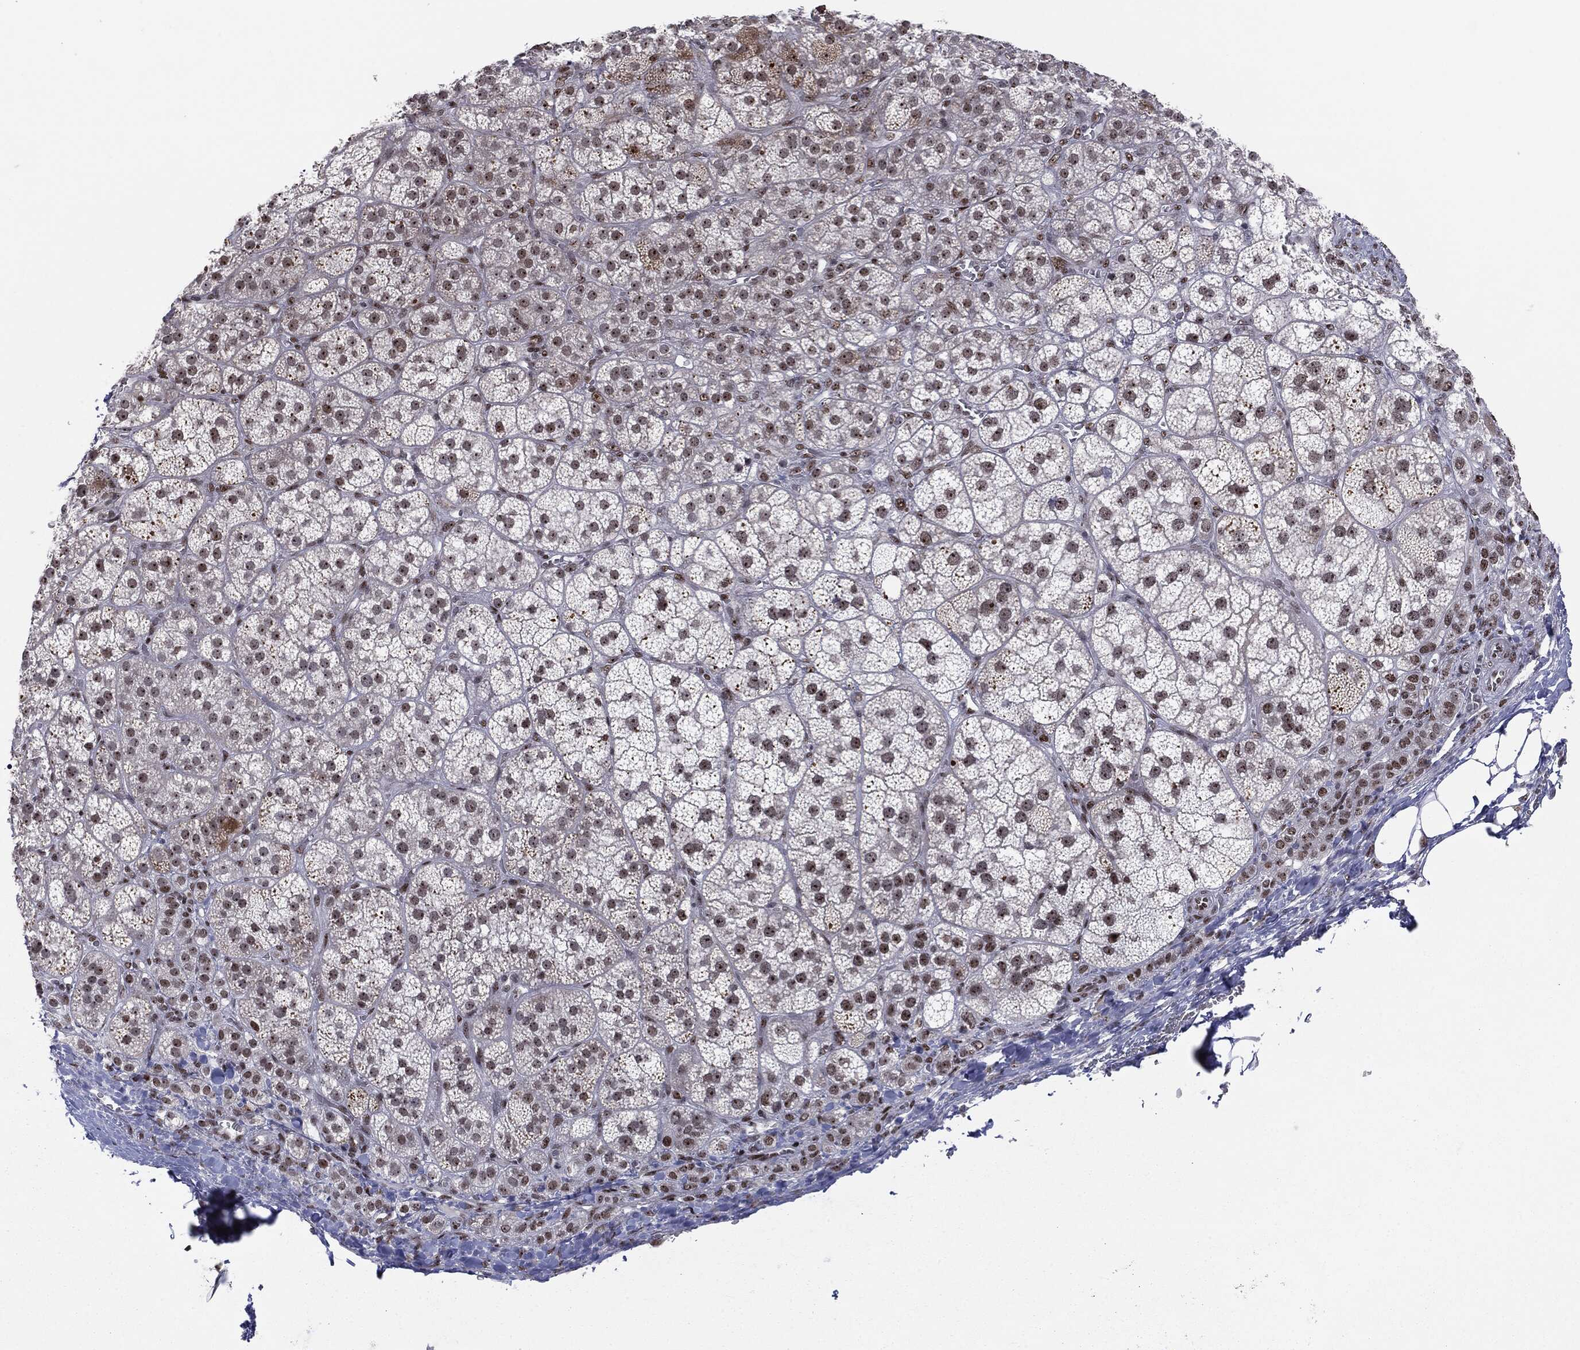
{"staining": {"intensity": "weak", "quantity": "25%-75%", "location": "nuclear"}, "tissue": "adrenal gland", "cell_type": "Glandular cells", "image_type": "normal", "snomed": [{"axis": "morphology", "description": "Normal tissue, NOS"}, {"axis": "topography", "description": "Adrenal gland"}], "caption": "Protein analysis of benign adrenal gland exhibits weak nuclear expression in about 25%-75% of glandular cells. (DAB IHC with brightfield microscopy, high magnification).", "gene": "MDC1", "patient": {"sex": "female", "age": 60}}